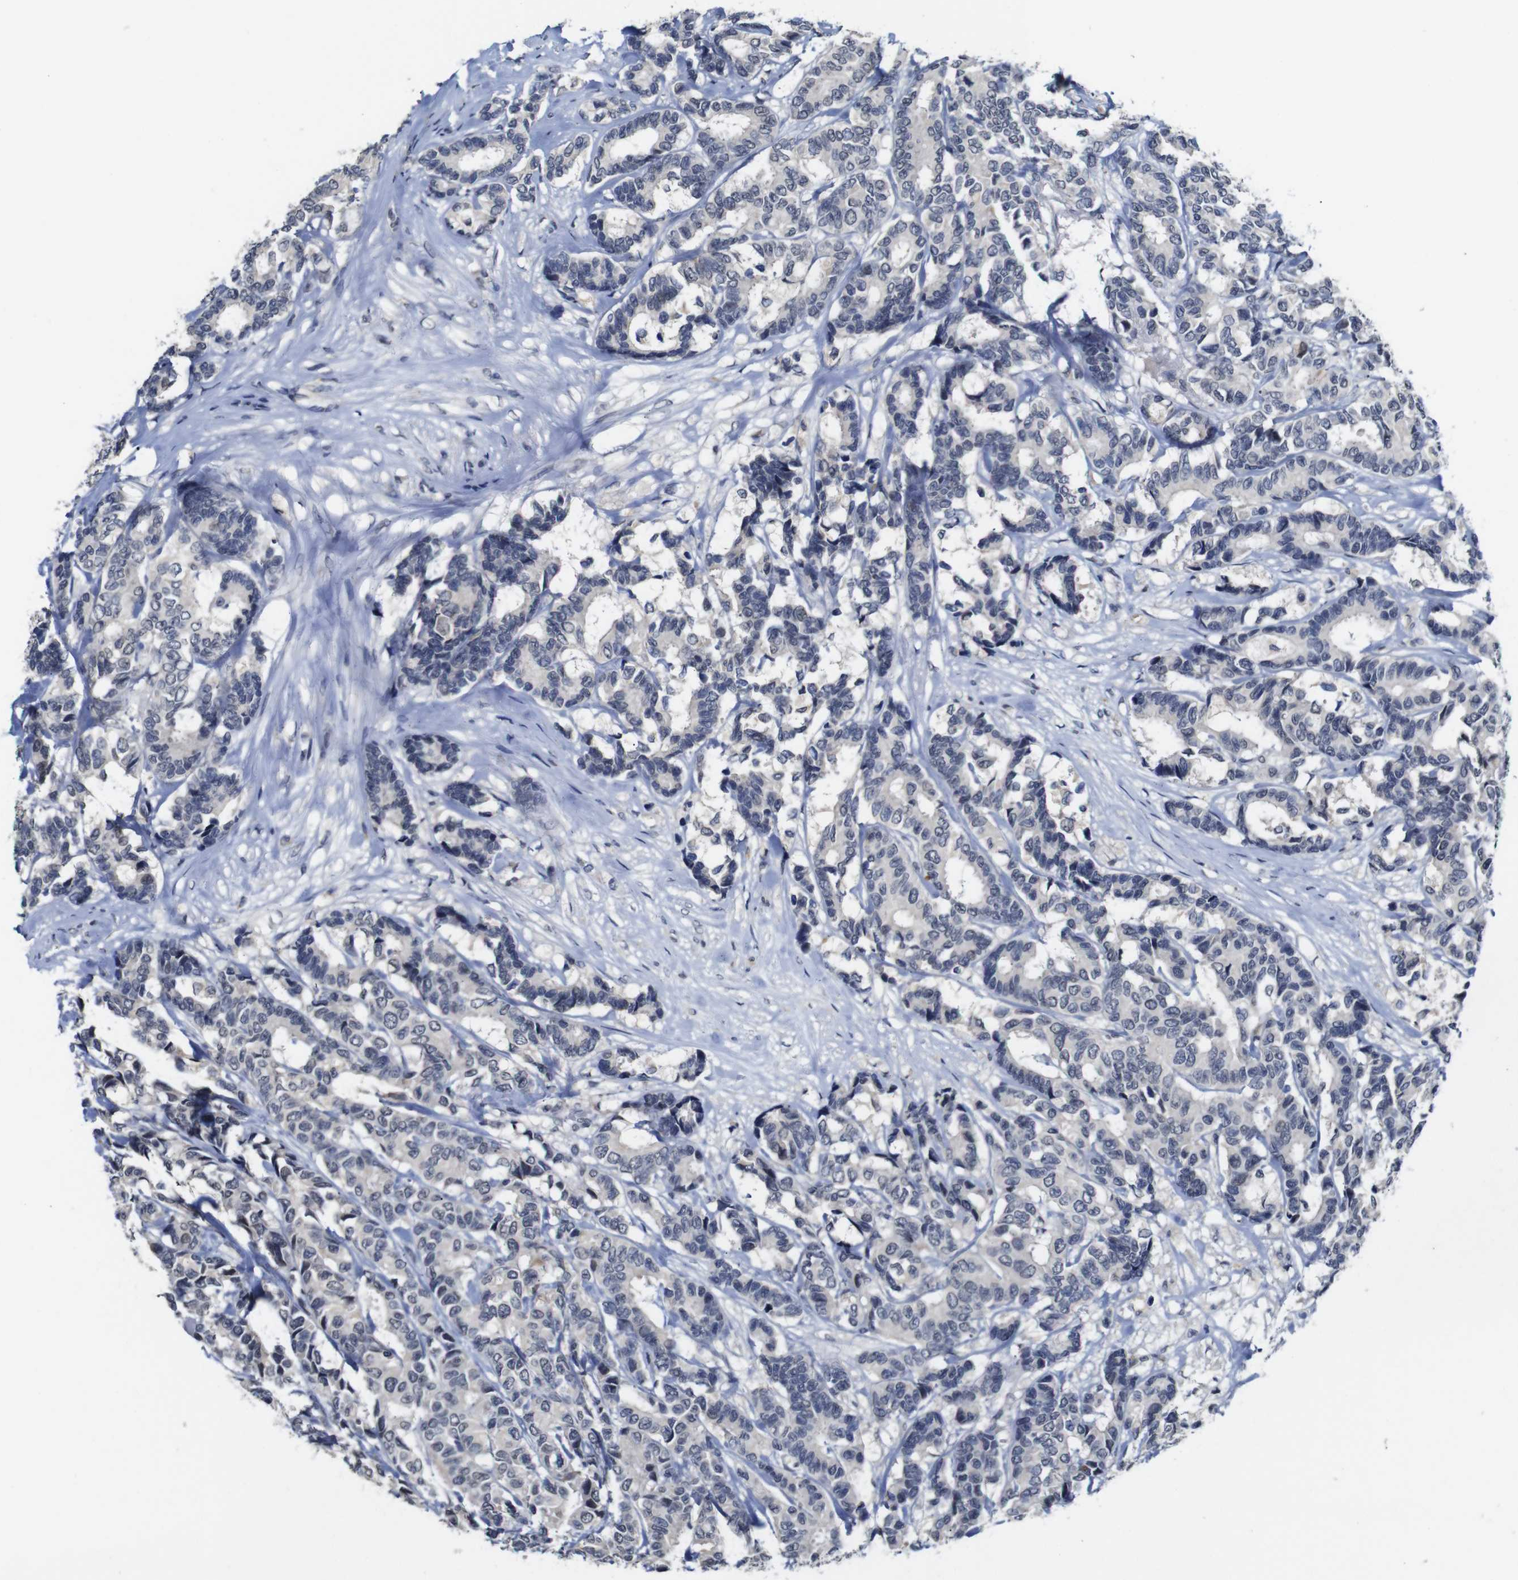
{"staining": {"intensity": "negative", "quantity": "none", "location": "none"}, "tissue": "breast cancer", "cell_type": "Tumor cells", "image_type": "cancer", "snomed": [{"axis": "morphology", "description": "Duct carcinoma"}, {"axis": "topography", "description": "Breast"}], "caption": "Immunohistochemistry (IHC) histopathology image of neoplastic tissue: human intraductal carcinoma (breast) stained with DAB (3,3'-diaminobenzidine) shows no significant protein expression in tumor cells.", "gene": "NTRK3", "patient": {"sex": "female", "age": 87}}